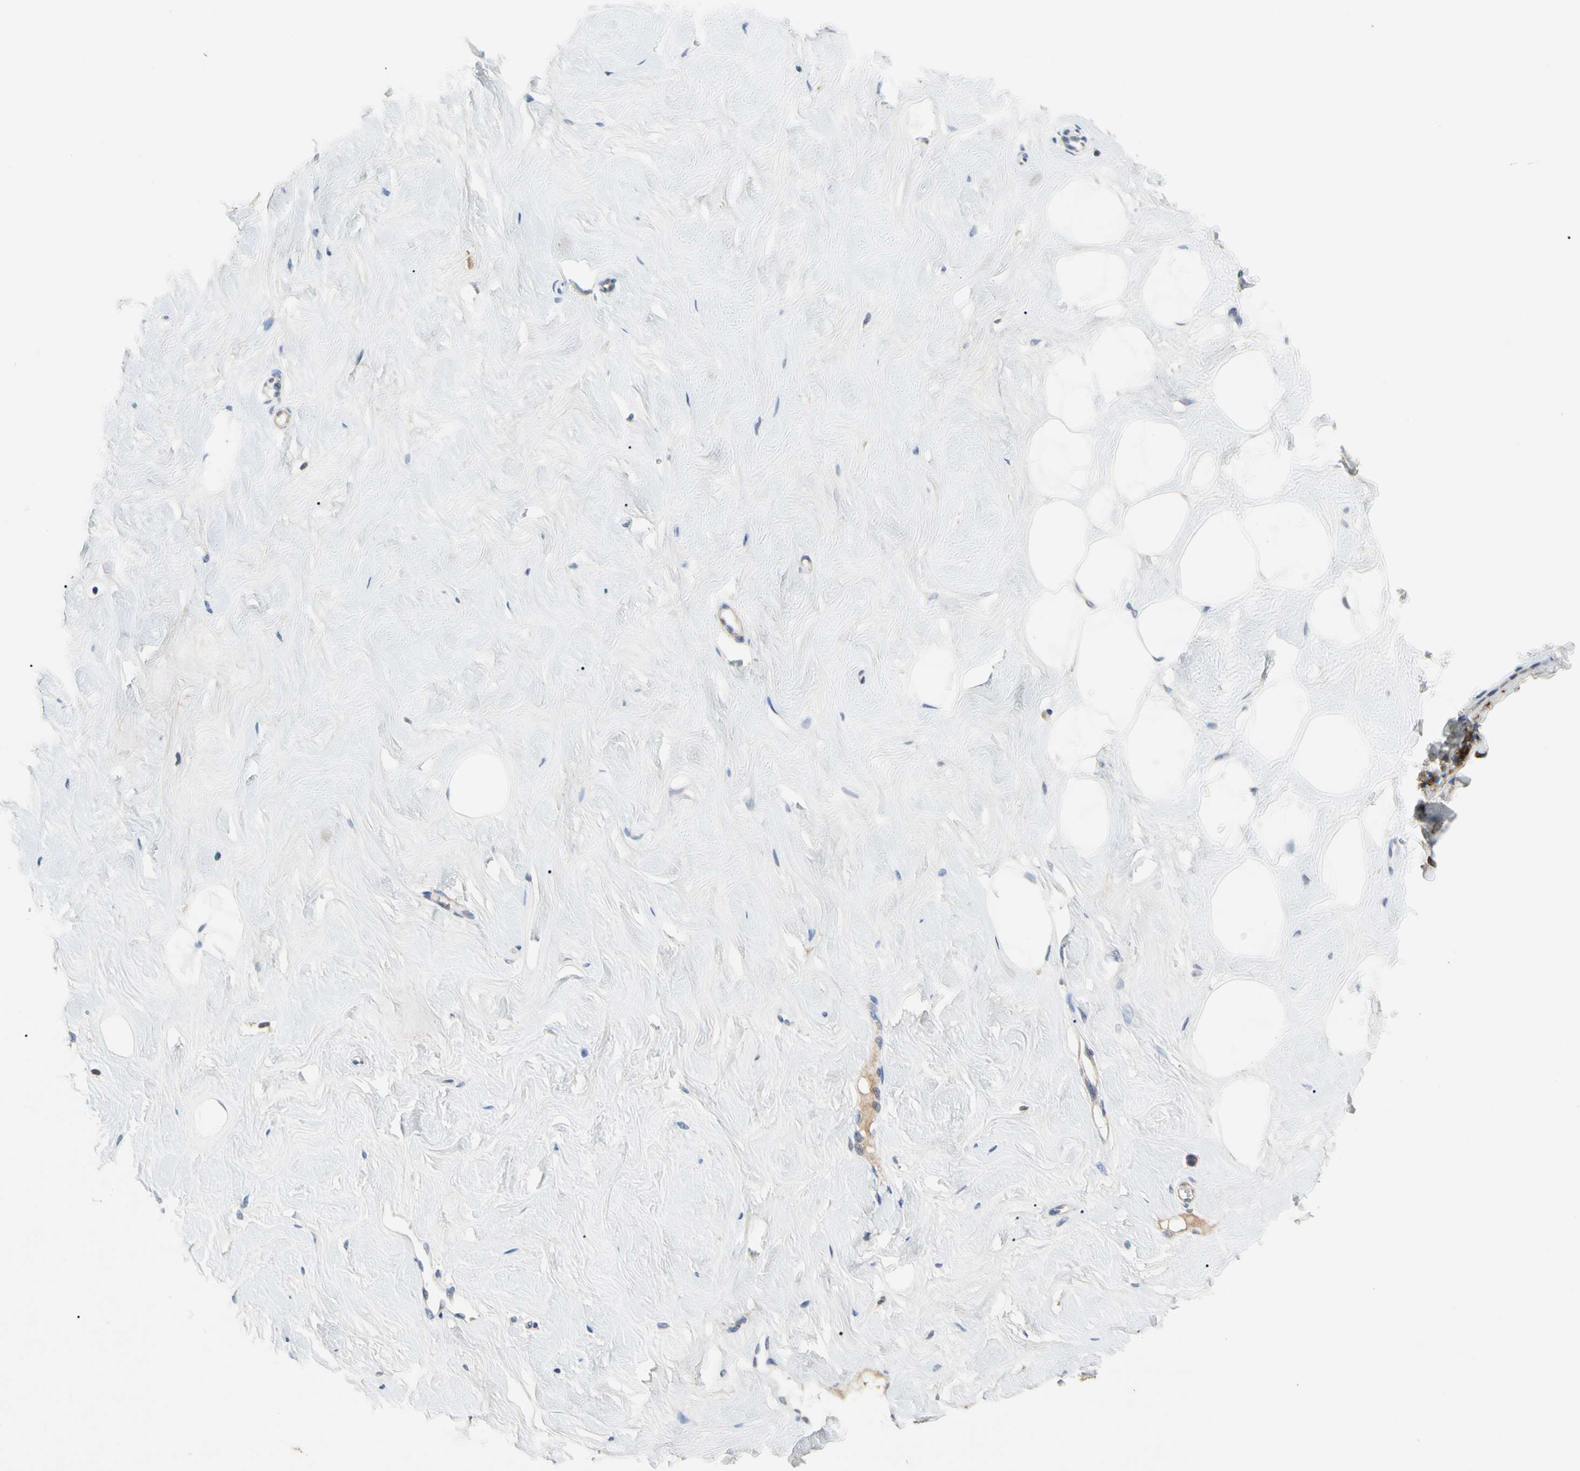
{"staining": {"intensity": "negative", "quantity": "none", "location": "none"}, "tissue": "breast", "cell_type": "Adipocytes", "image_type": "normal", "snomed": [{"axis": "morphology", "description": "Normal tissue, NOS"}, {"axis": "topography", "description": "Breast"}], "caption": "Breast was stained to show a protein in brown. There is no significant positivity in adipocytes. (Stains: DAB immunohistochemistry (IHC) with hematoxylin counter stain, Microscopy: brightfield microscopy at high magnification).", "gene": "GAS6", "patient": {"sex": "female", "age": 23}}